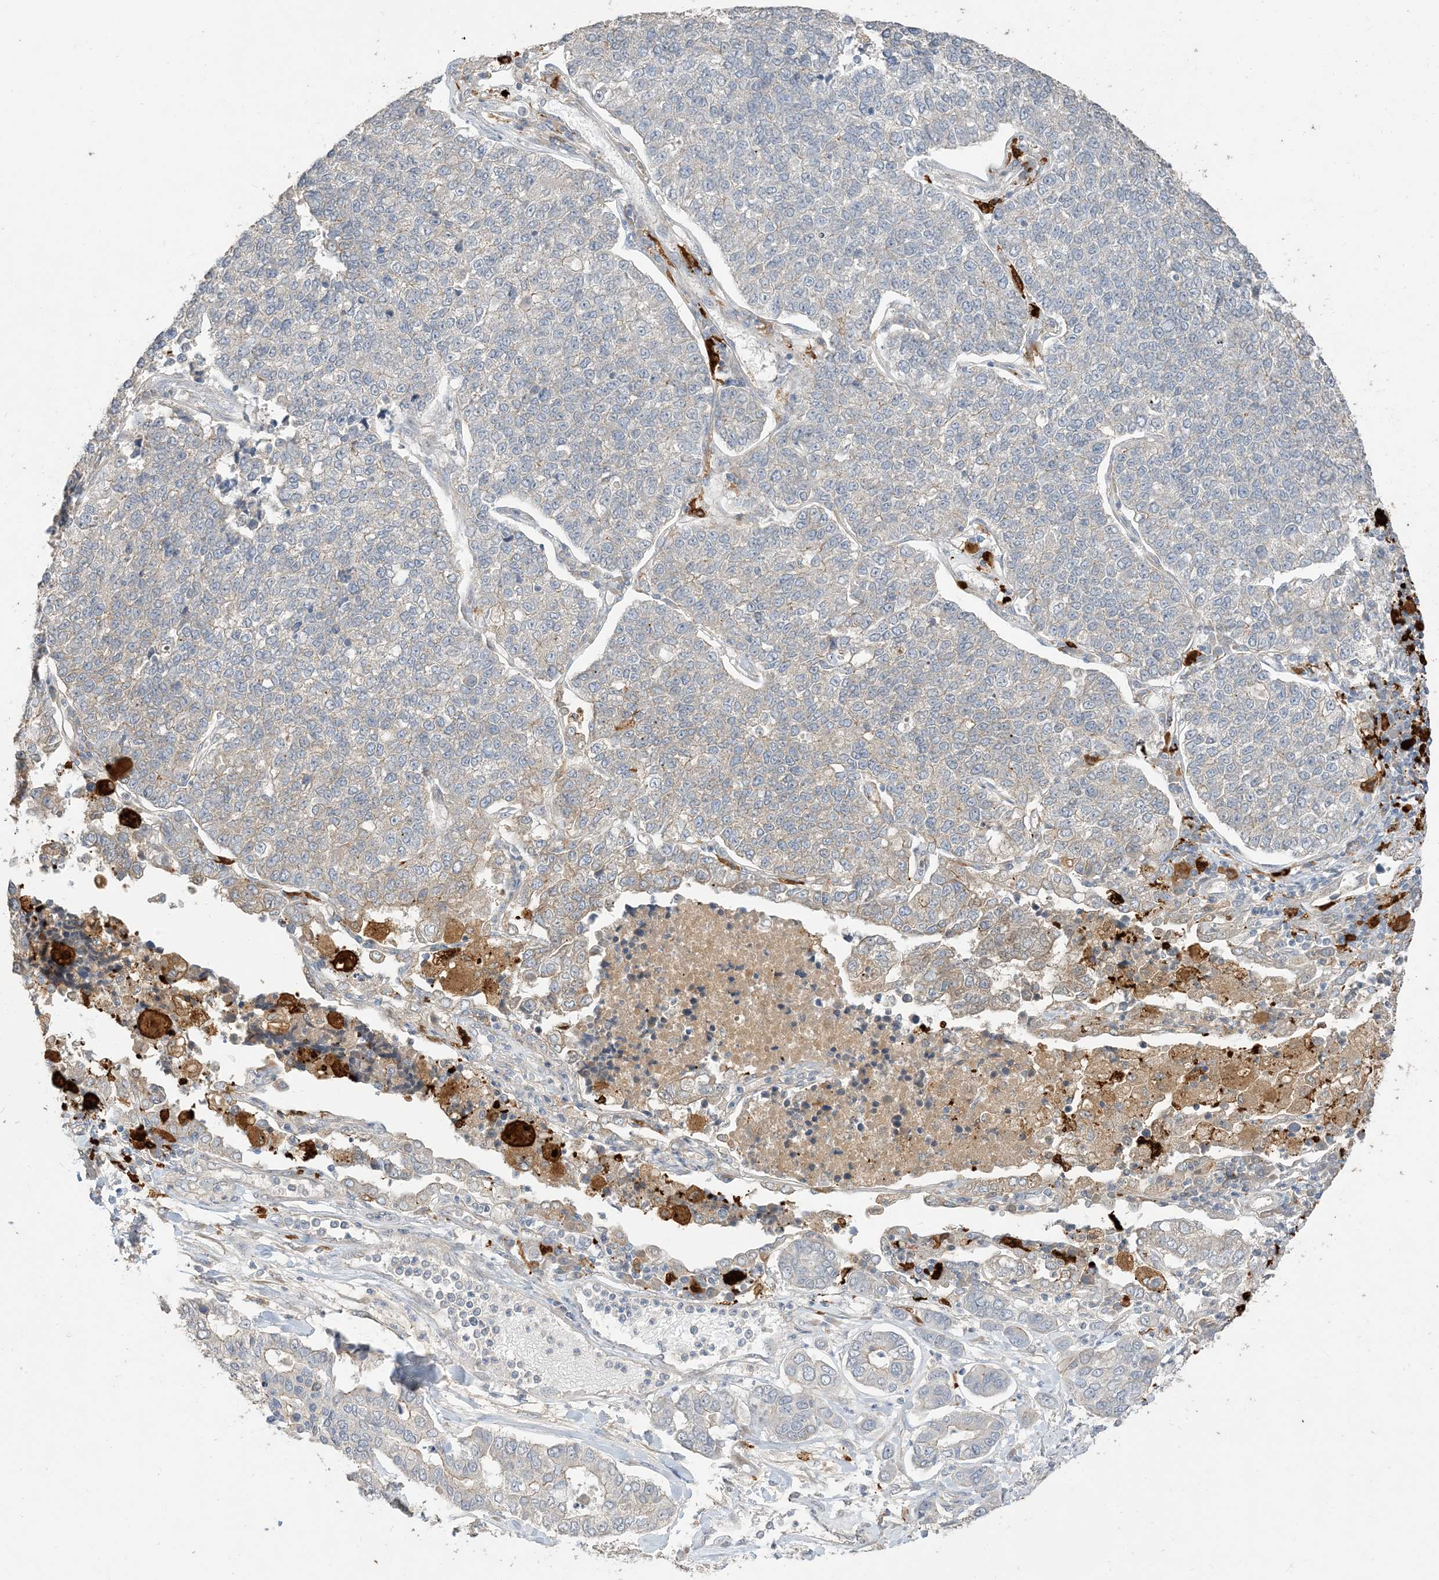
{"staining": {"intensity": "negative", "quantity": "none", "location": "none"}, "tissue": "lung cancer", "cell_type": "Tumor cells", "image_type": "cancer", "snomed": [{"axis": "morphology", "description": "Adenocarcinoma, NOS"}, {"axis": "topography", "description": "Lung"}], "caption": "The immunohistochemistry (IHC) histopathology image has no significant staining in tumor cells of lung adenocarcinoma tissue.", "gene": "RNF175", "patient": {"sex": "male", "age": 49}}